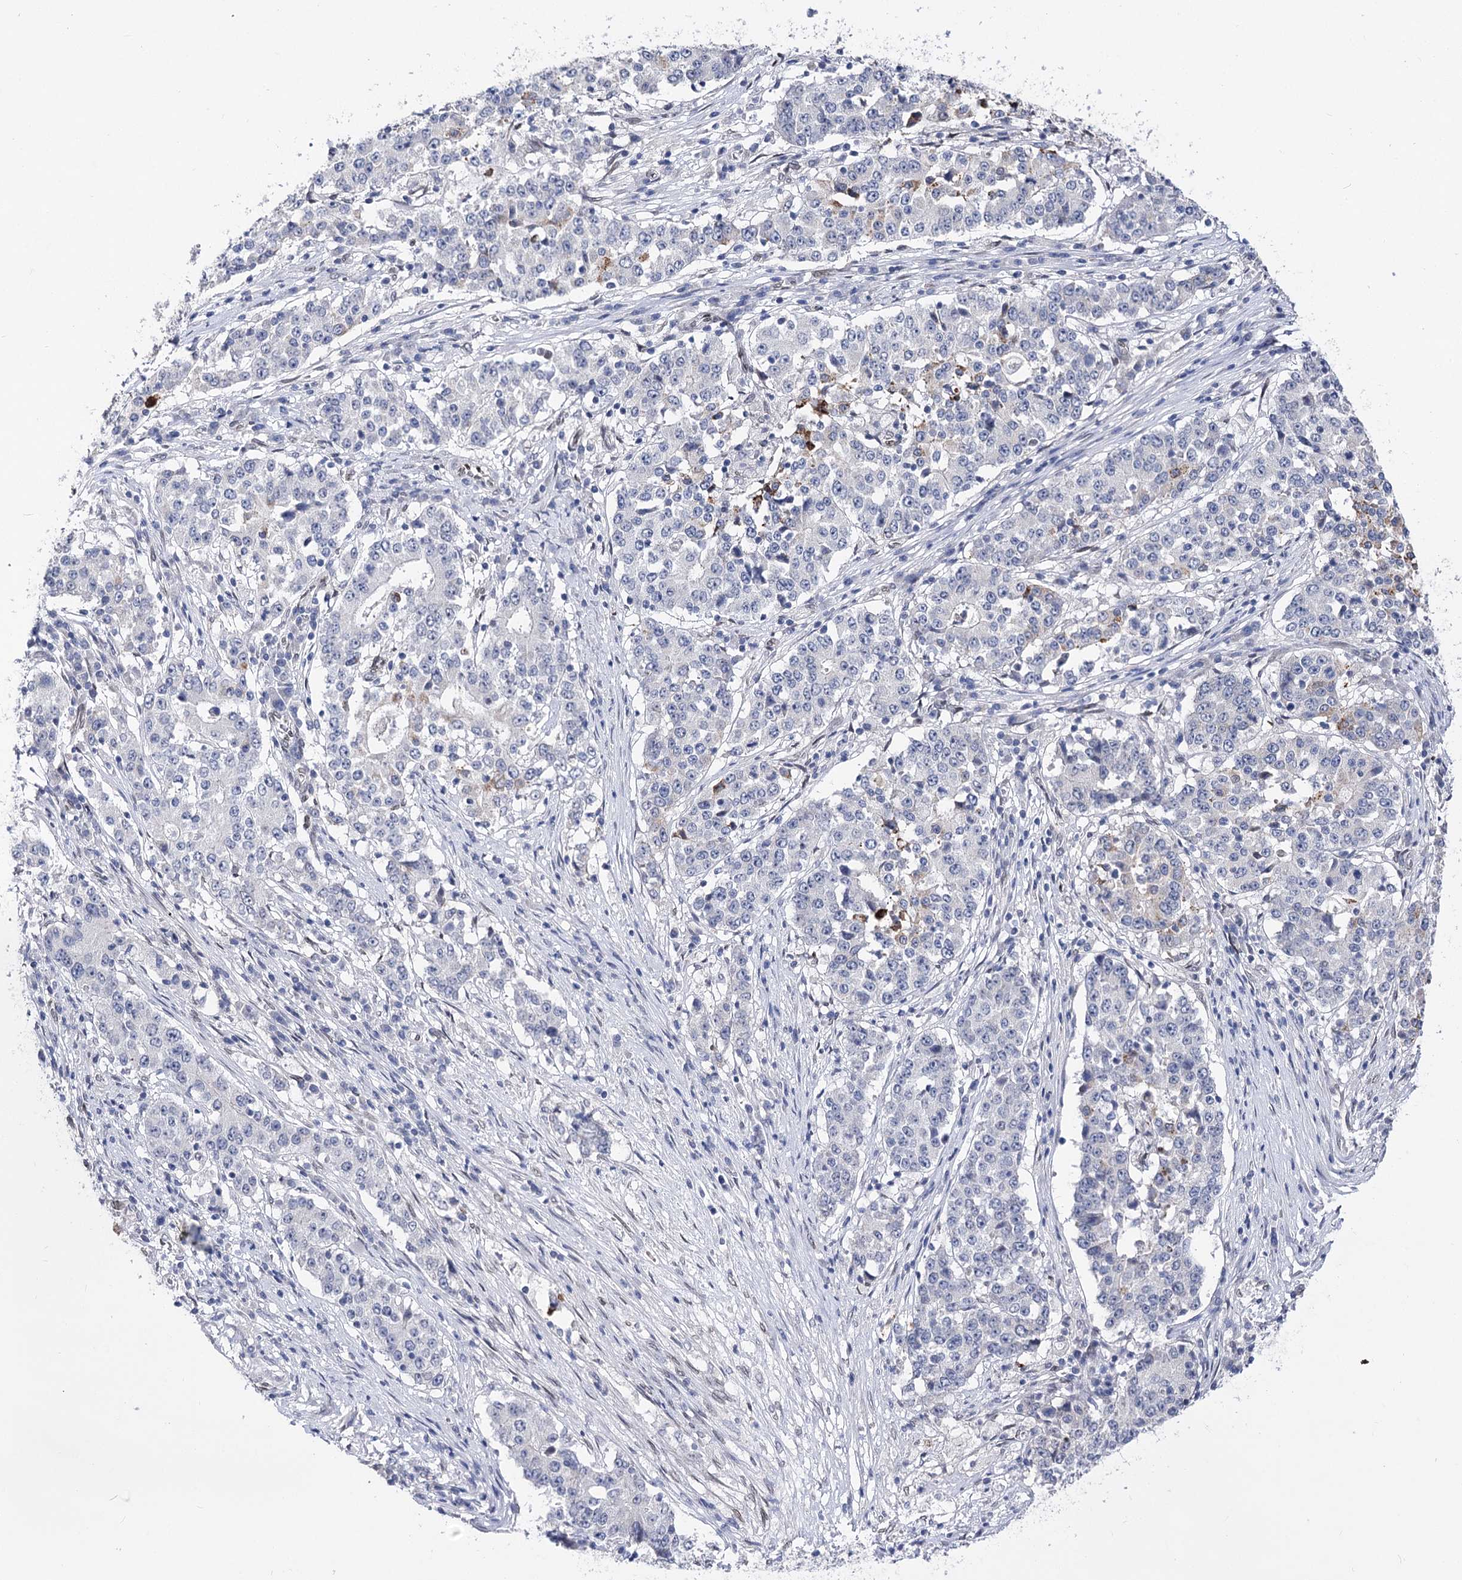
{"staining": {"intensity": "negative", "quantity": "none", "location": "none"}, "tissue": "stomach cancer", "cell_type": "Tumor cells", "image_type": "cancer", "snomed": [{"axis": "morphology", "description": "Adenocarcinoma, NOS"}, {"axis": "topography", "description": "Stomach"}], "caption": "IHC of human stomach cancer (adenocarcinoma) displays no expression in tumor cells.", "gene": "TMEM201", "patient": {"sex": "male", "age": 59}}